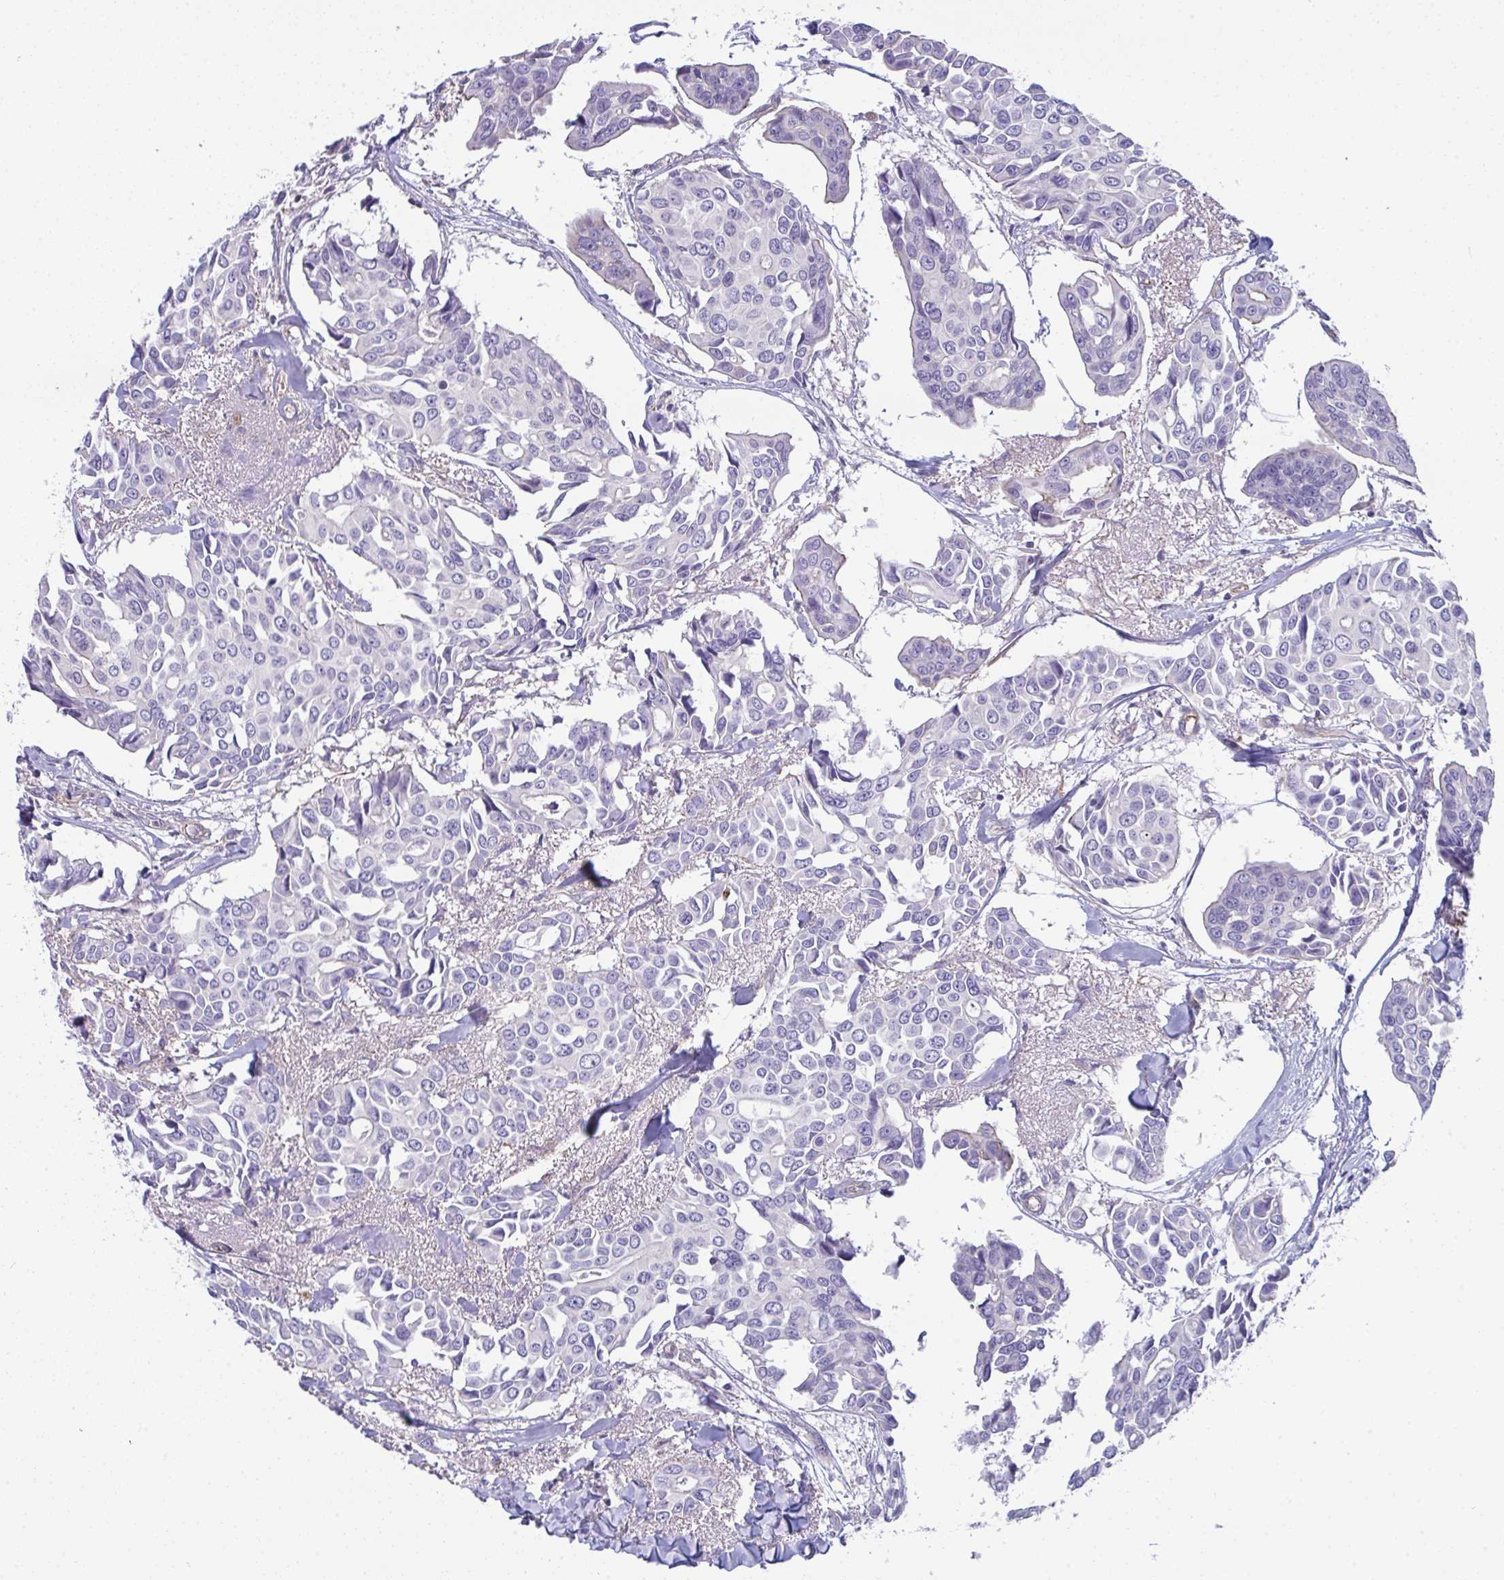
{"staining": {"intensity": "negative", "quantity": "none", "location": "none"}, "tissue": "breast cancer", "cell_type": "Tumor cells", "image_type": "cancer", "snomed": [{"axis": "morphology", "description": "Duct carcinoma"}, {"axis": "topography", "description": "Breast"}], "caption": "Breast cancer (invasive ductal carcinoma) was stained to show a protein in brown. There is no significant expression in tumor cells.", "gene": "MYL12A", "patient": {"sex": "female", "age": 54}}